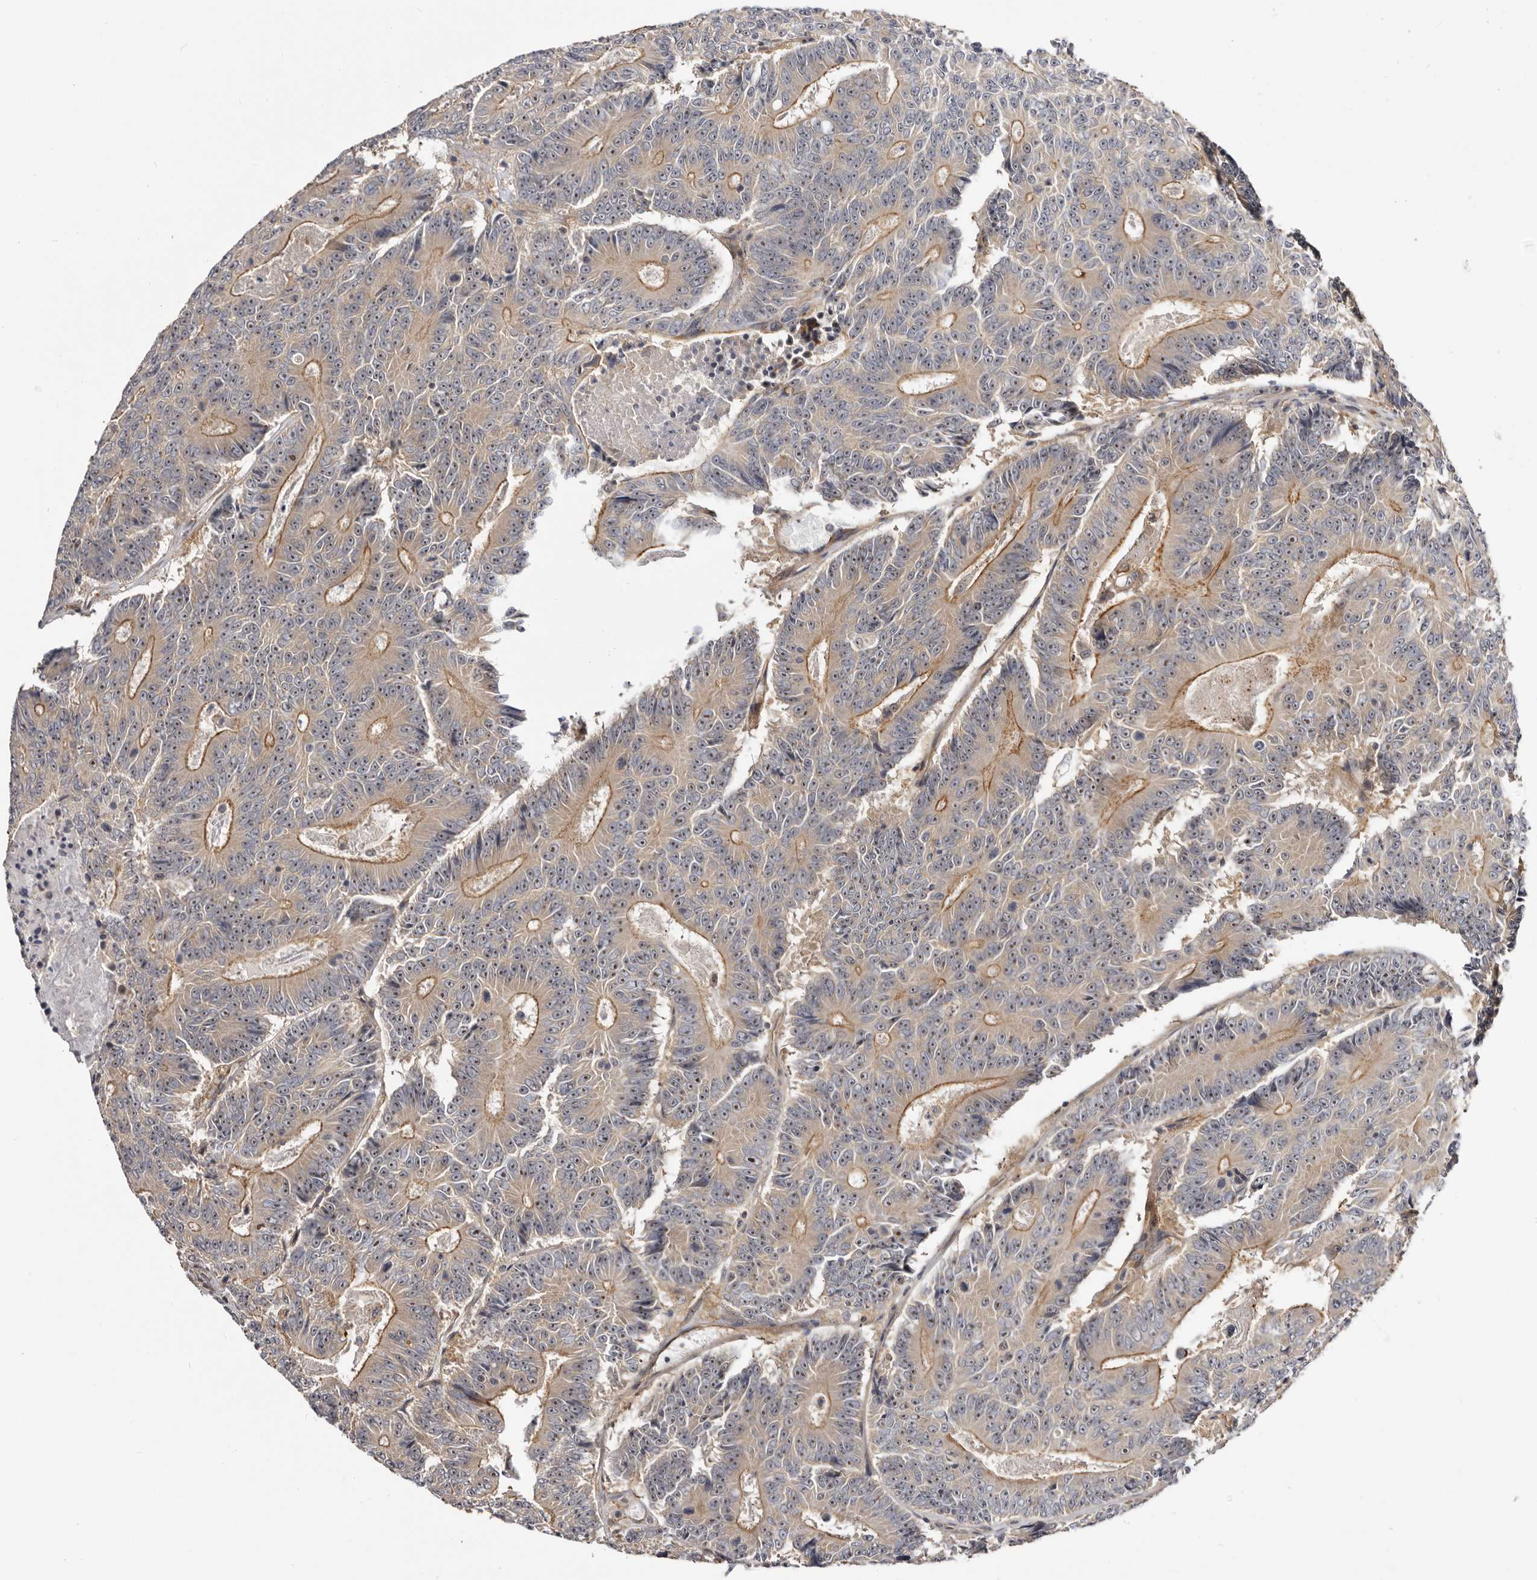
{"staining": {"intensity": "moderate", "quantity": ">75%", "location": "cytoplasmic/membranous"}, "tissue": "colorectal cancer", "cell_type": "Tumor cells", "image_type": "cancer", "snomed": [{"axis": "morphology", "description": "Adenocarcinoma, NOS"}, {"axis": "topography", "description": "Colon"}], "caption": "DAB (3,3'-diaminobenzidine) immunohistochemical staining of human colorectal cancer (adenocarcinoma) displays moderate cytoplasmic/membranous protein expression in about >75% of tumor cells.", "gene": "PANK4", "patient": {"sex": "male", "age": 83}}